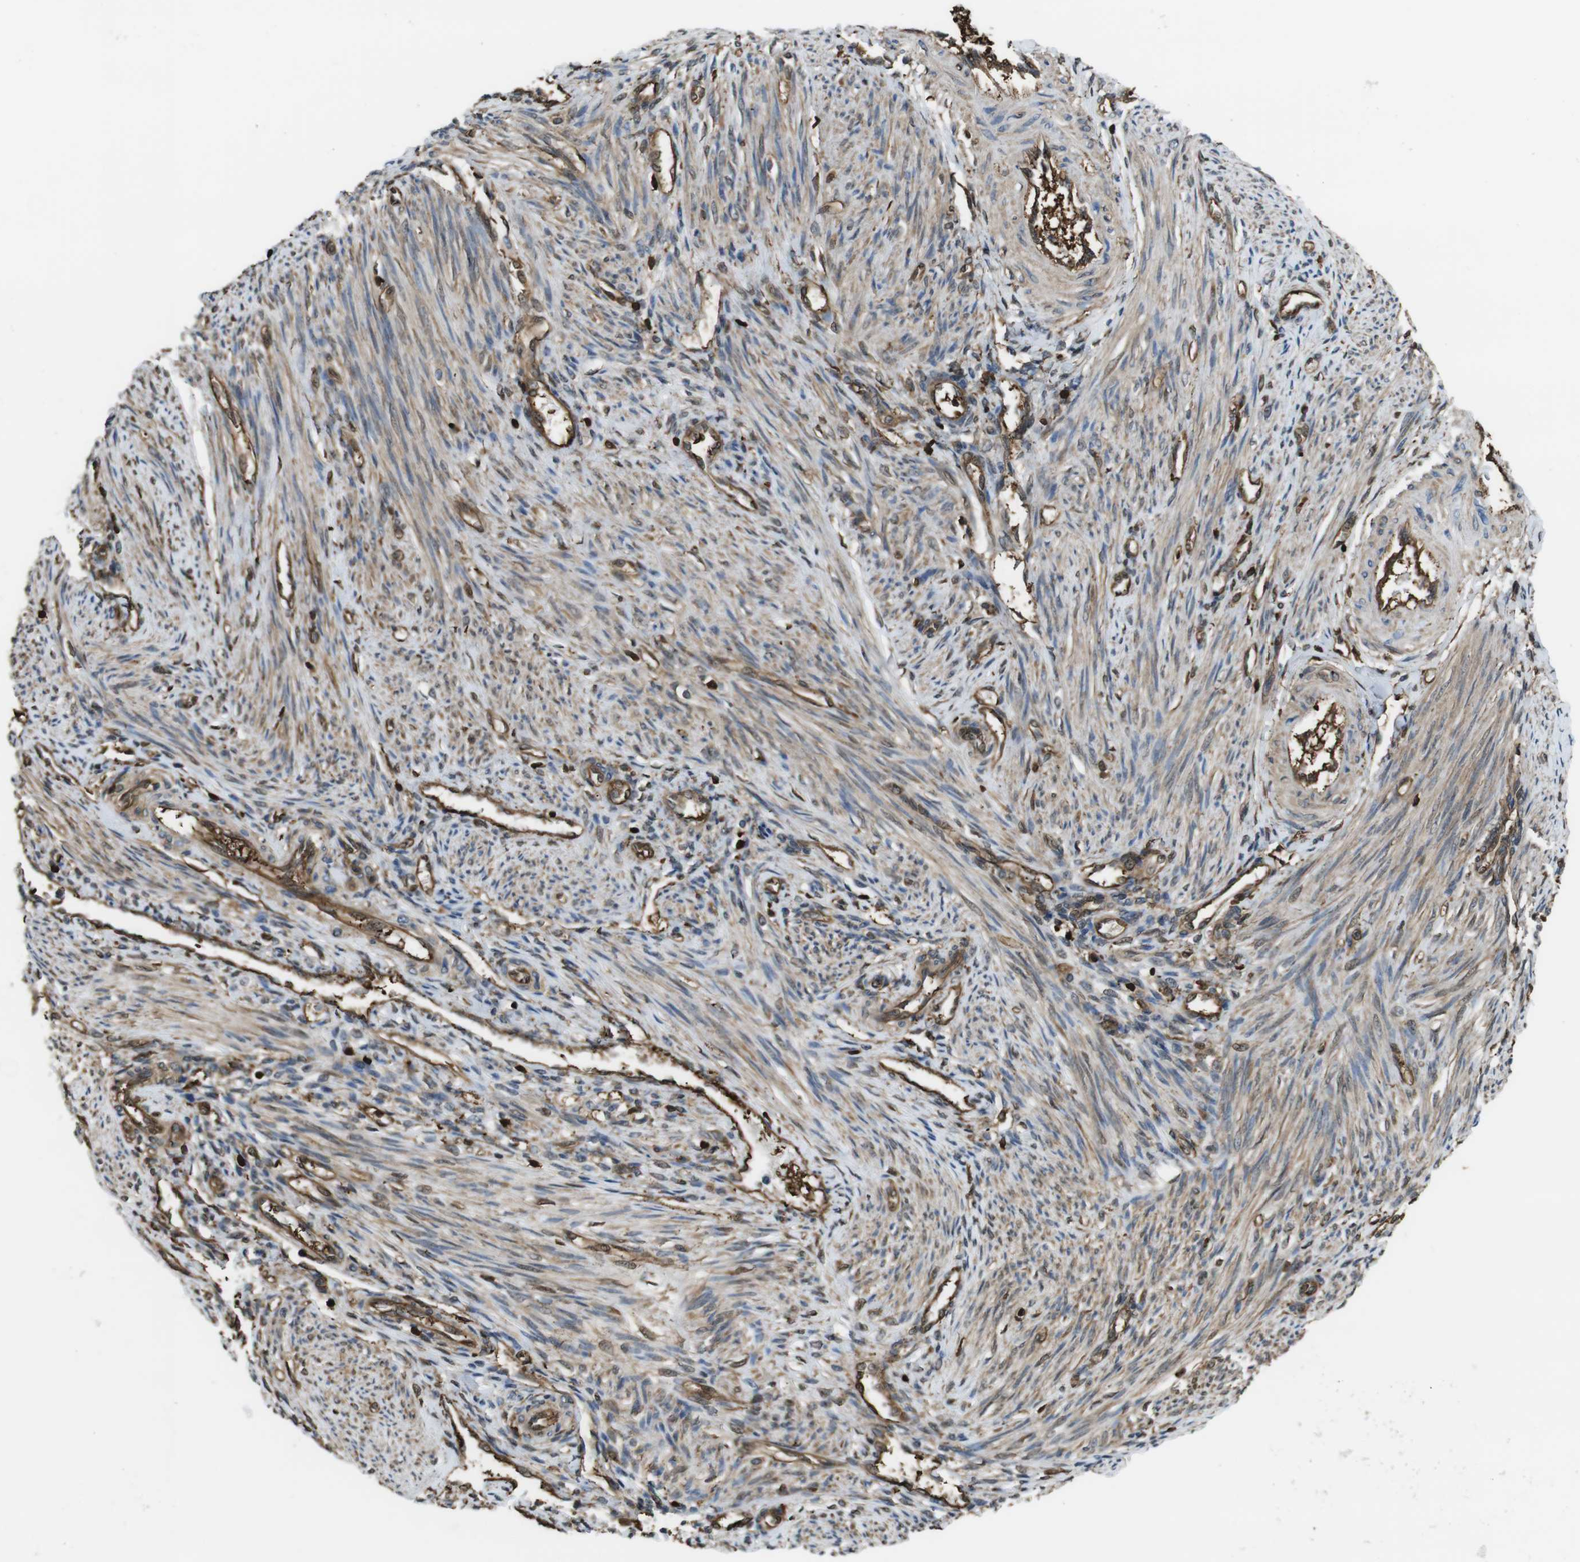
{"staining": {"intensity": "moderate", "quantity": ">75%", "location": "cytoplasmic/membranous"}, "tissue": "endometrium", "cell_type": "Cells in endometrial stroma", "image_type": "normal", "snomed": [{"axis": "morphology", "description": "Normal tissue, NOS"}, {"axis": "topography", "description": "Endometrium"}], "caption": "IHC (DAB (3,3'-diaminobenzidine)) staining of unremarkable endometrium displays moderate cytoplasmic/membranous protein staining in about >75% of cells in endometrial stroma.", "gene": "ARHGDIA", "patient": {"sex": "female", "age": 42}}